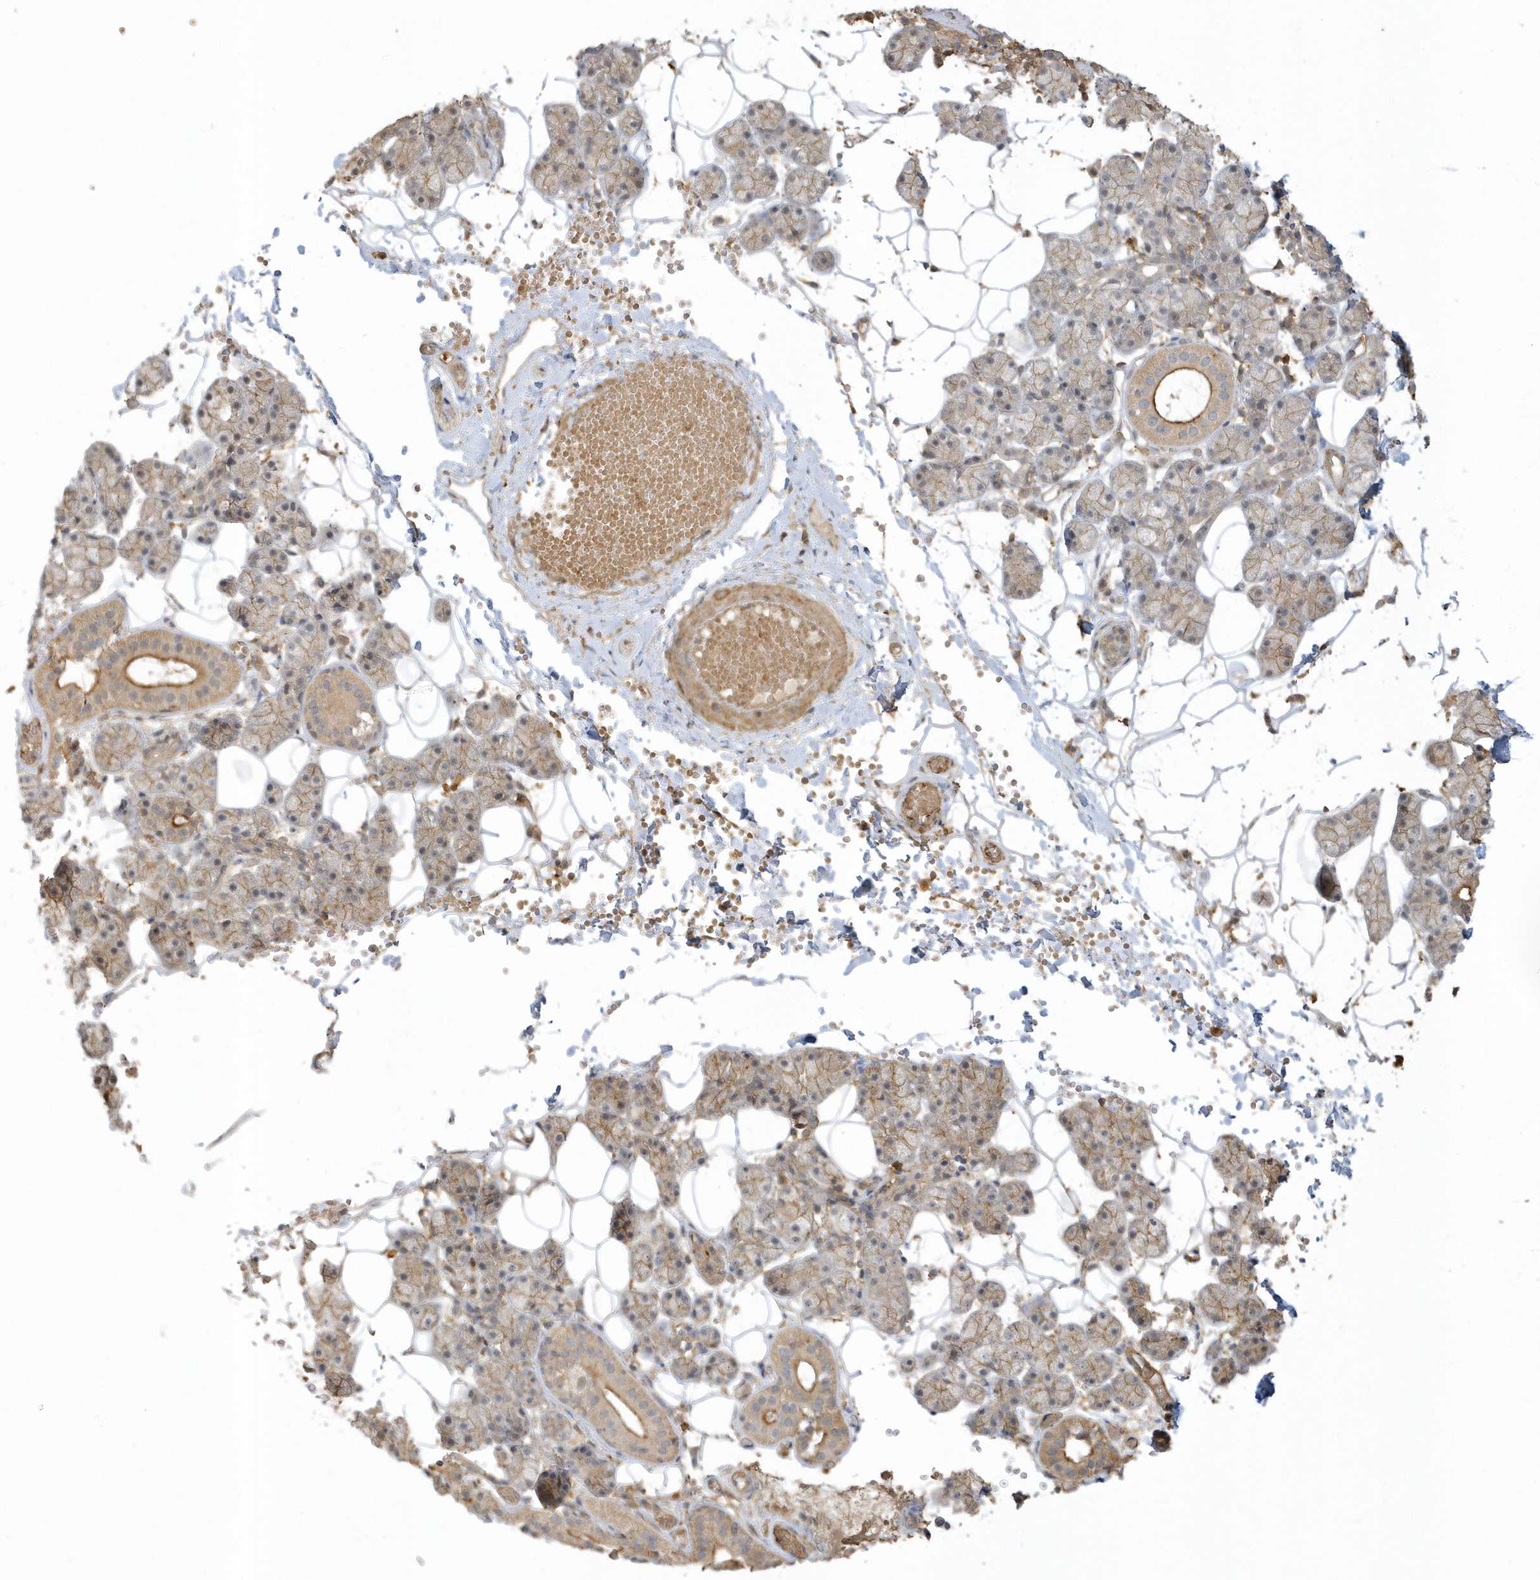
{"staining": {"intensity": "moderate", "quantity": ">75%", "location": "cytoplasmic/membranous"}, "tissue": "salivary gland", "cell_type": "Glandular cells", "image_type": "normal", "snomed": [{"axis": "morphology", "description": "Normal tissue, NOS"}, {"axis": "topography", "description": "Salivary gland"}], "caption": "Immunohistochemistry (IHC) (DAB) staining of unremarkable human salivary gland displays moderate cytoplasmic/membranous protein positivity in about >75% of glandular cells.", "gene": "ZBTB8A", "patient": {"sex": "female", "age": 33}}